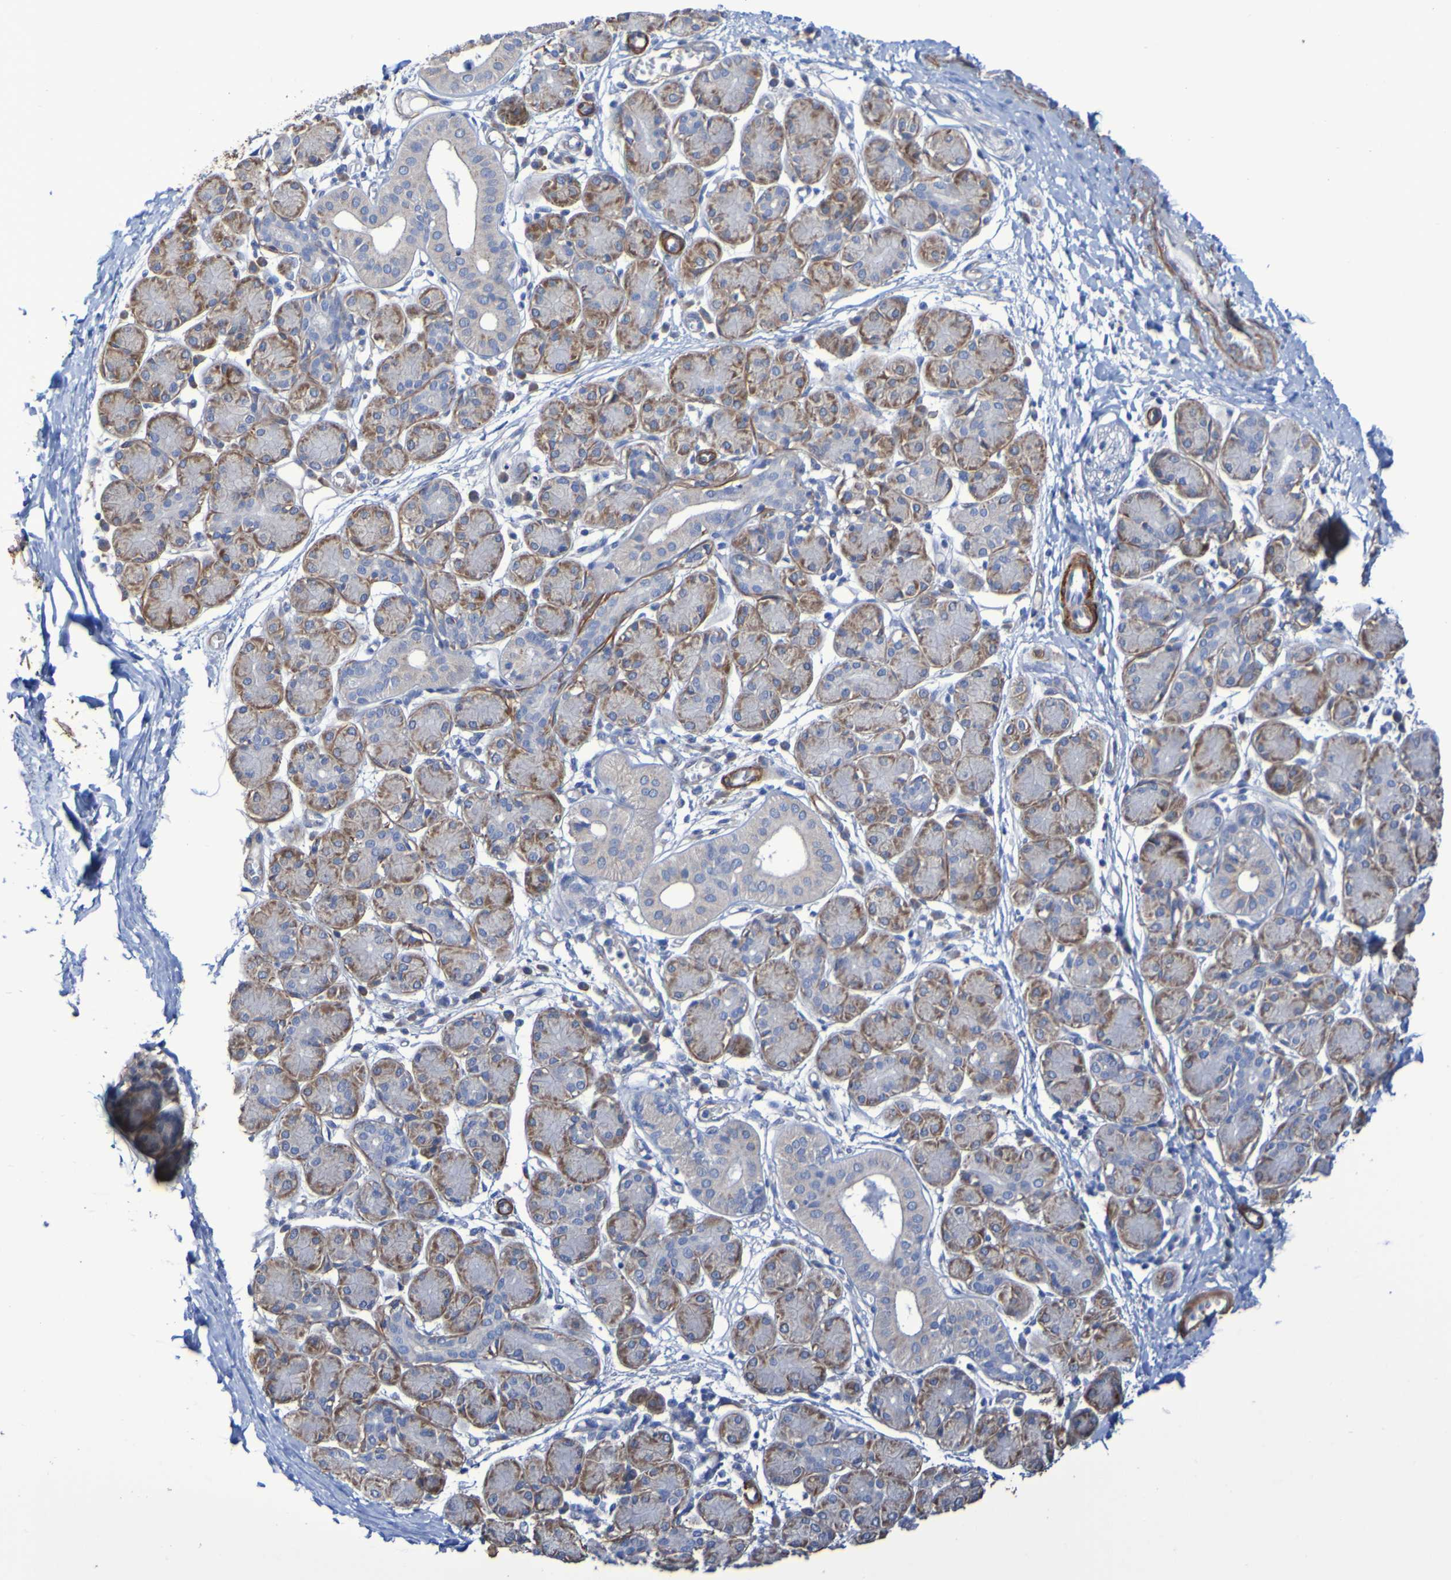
{"staining": {"intensity": "moderate", "quantity": "25%-75%", "location": "cytoplasmic/membranous"}, "tissue": "salivary gland", "cell_type": "Glandular cells", "image_type": "normal", "snomed": [{"axis": "morphology", "description": "Normal tissue, NOS"}, {"axis": "morphology", "description": "Inflammation, NOS"}, {"axis": "topography", "description": "Lymph node"}, {"axis": "topography", "description": "Salivary gland"}], "caption": "Immunohistochemistry (IHC) (DAB) staining of unremarkable human salivary gland shows moderate cytoplasmic/membranous protein expression in approximately 25%-75% of glandular cells.", "gene": "SRPRB", "patient": {"sex": "male", "age": 3}}